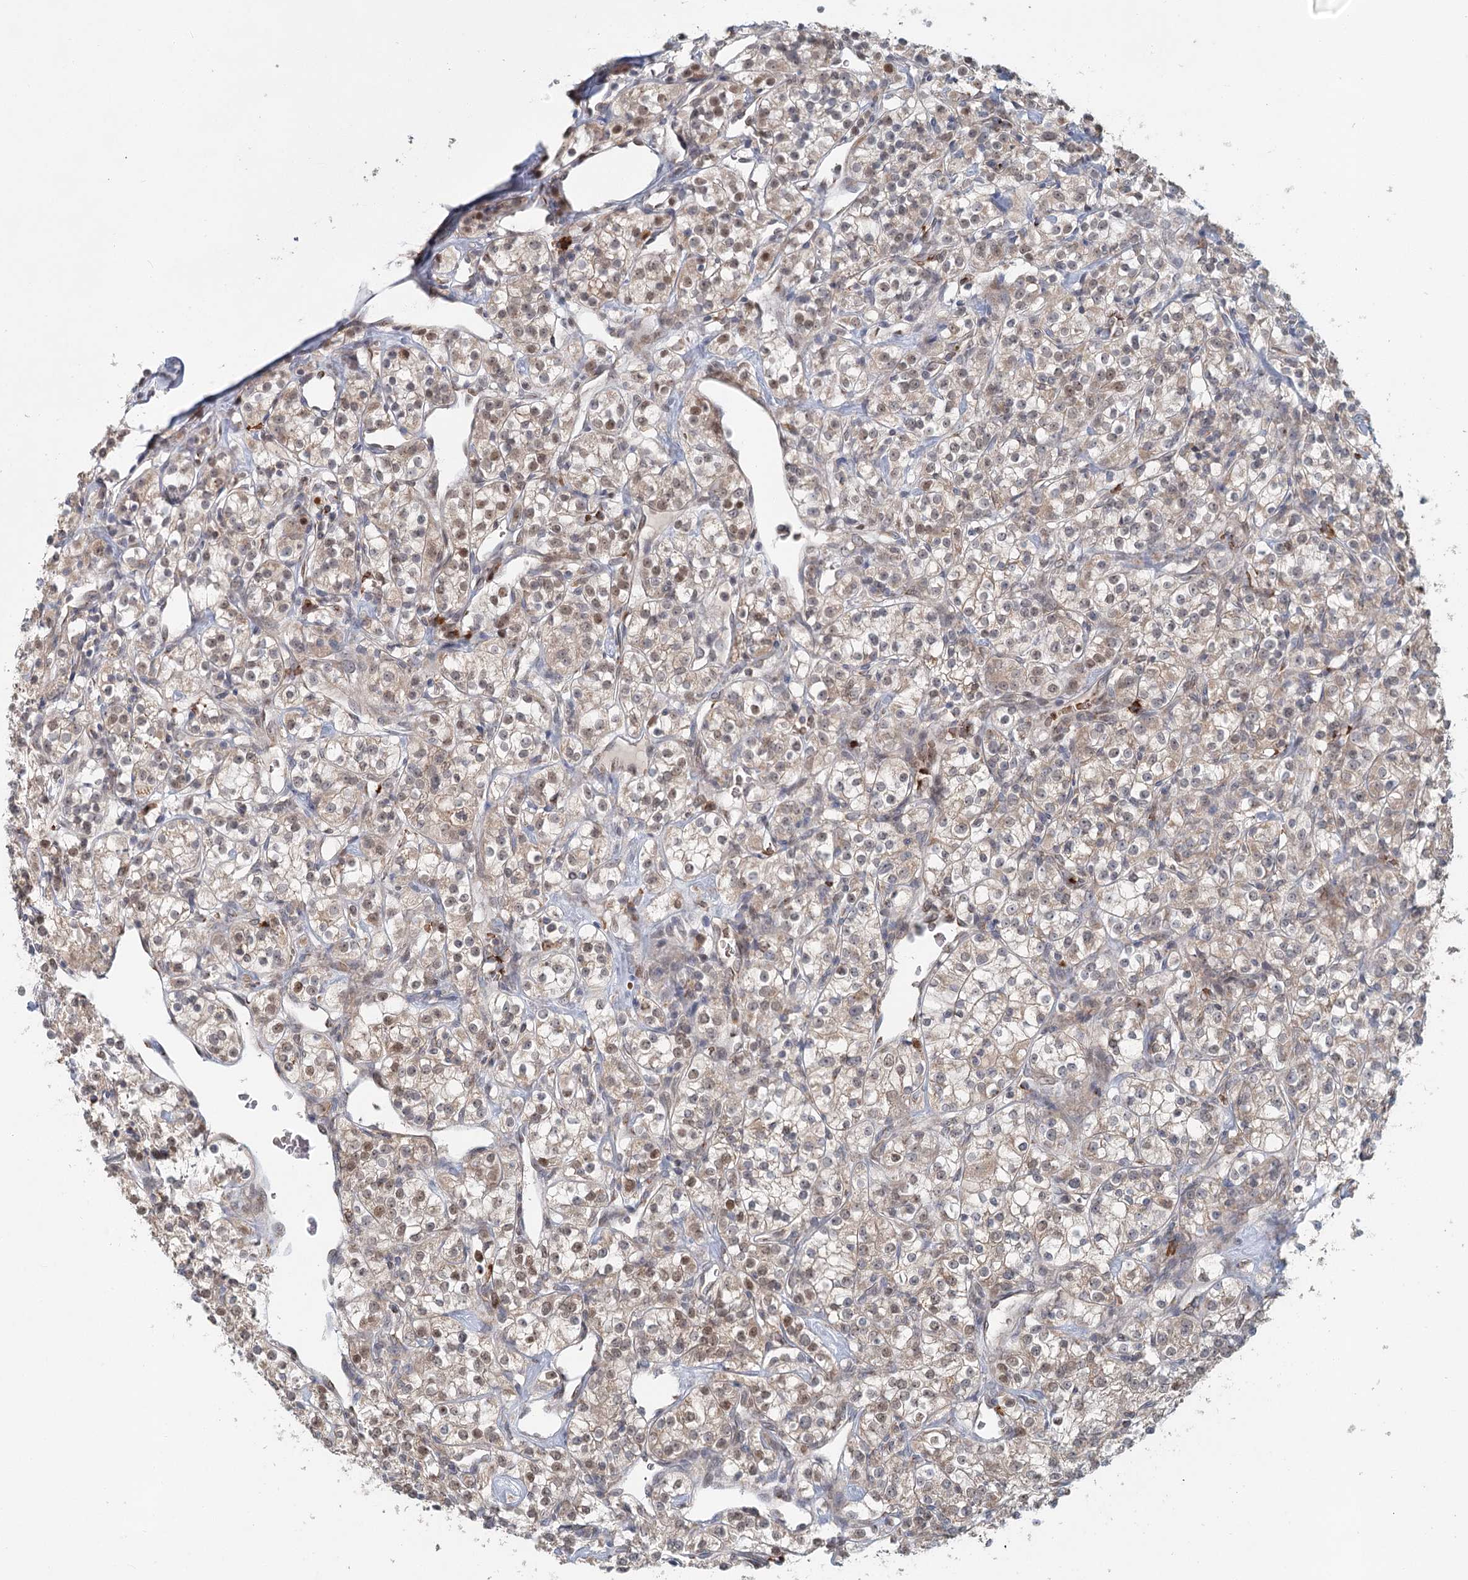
{"staining": {"intensity": "weak", "quantity": "25%-75%", "location": "cytoplasmic/membranous,nuclear"}, "tissue": "renal cancer", "cell_type": "Tumor cells", "image_type": "cancer", "snomed": [{"axis": "morphology", "description": "Adenocarcinoma, NOS"}, {"axis": "topography", "description": "Kidney"}], "caption": "The micrograph displays immunohistochemical staining of adenocarcinoma (renal). There is weak cytoplasmic/membranous and nuclear positivity is identified in approximately 25%-75% of tumor cells.", "gene": "ADK", "patient": {"sex": "male", "age": 77}}